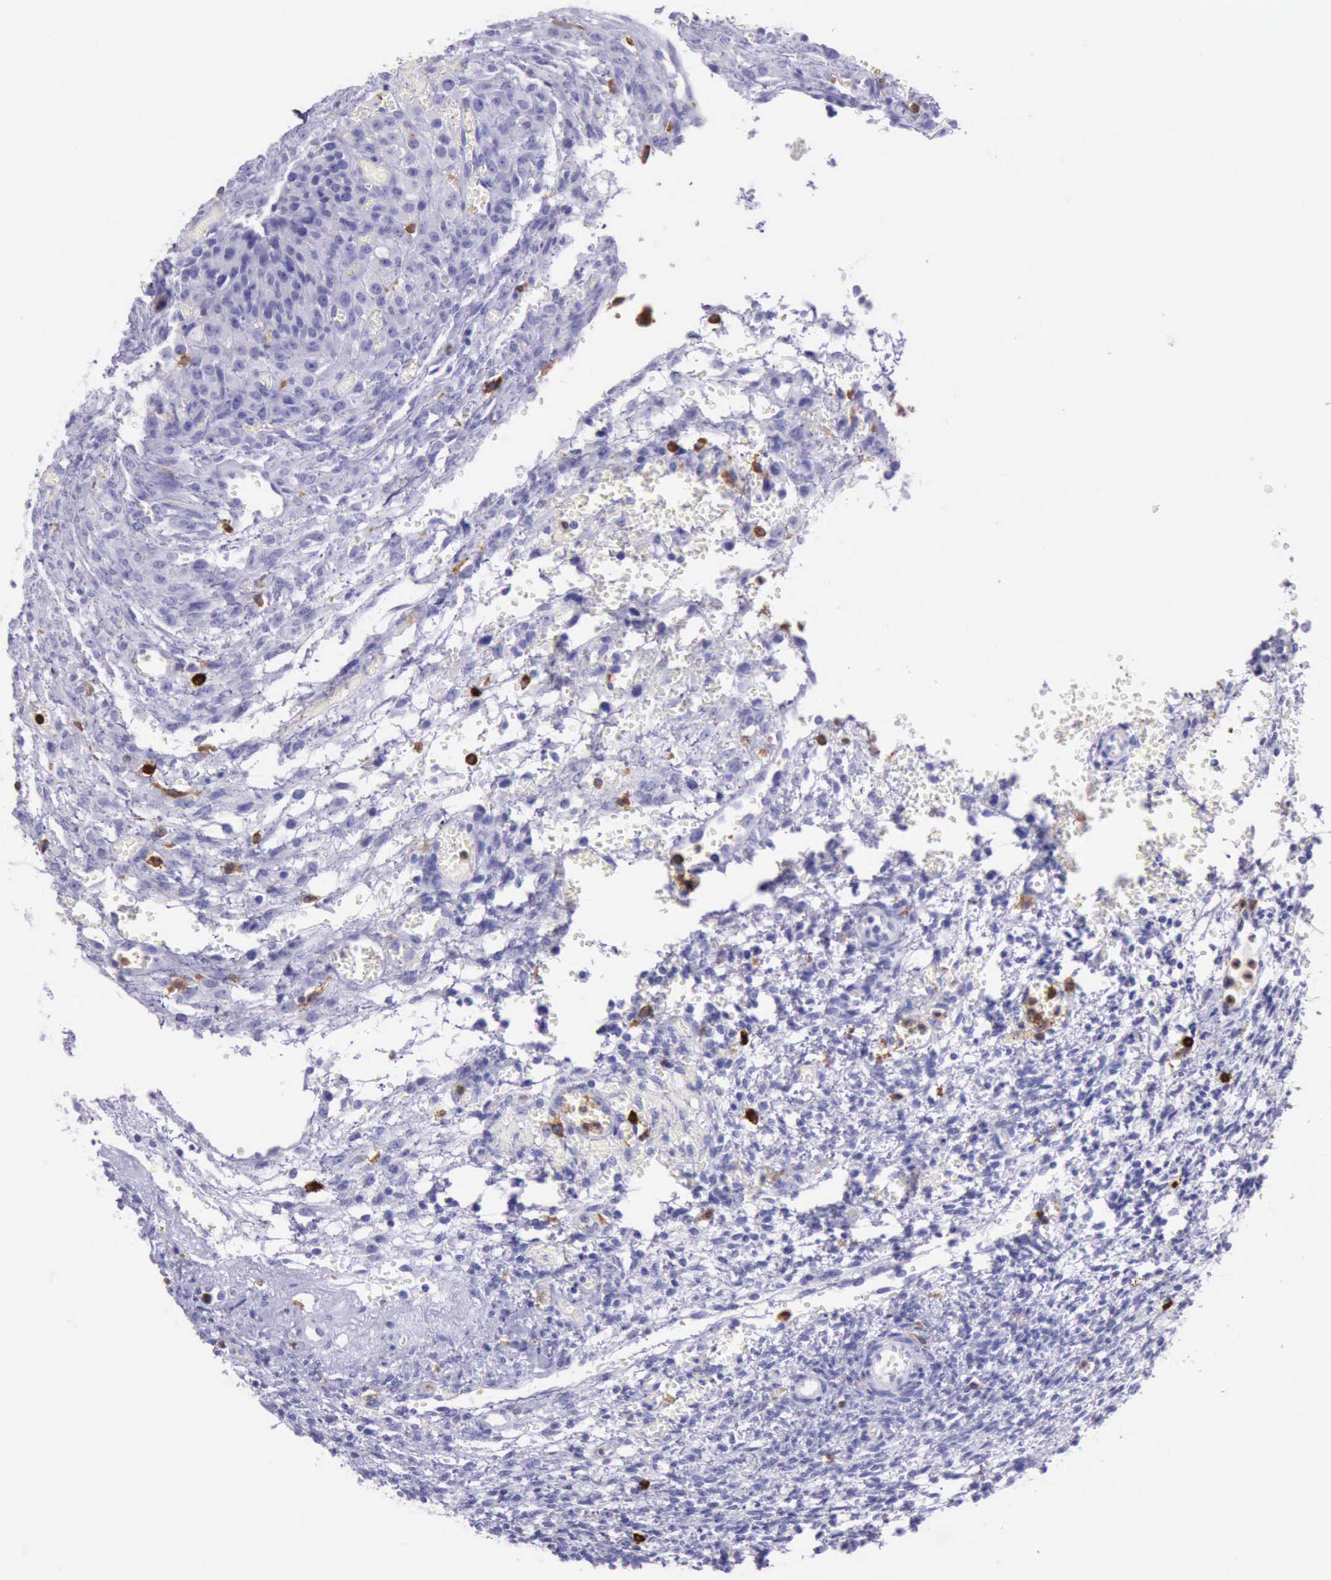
{"staining": {"intensity": "negative", "quantity": "none", "location": "none"}, "tissue": "ovary", "cell_type": "Ovarian stroma cells", "image_type": "normal", "snomed": [{"axis": "morphology", "description": "Normal tissue, NOS"}, {"axis": "topography", "description": "Ovary"}], "caption": "Ovarian stroma cells show no significant expression in benign ovary.", "gene": "BTK", "patient": {"sex": "female", "age": 39}}